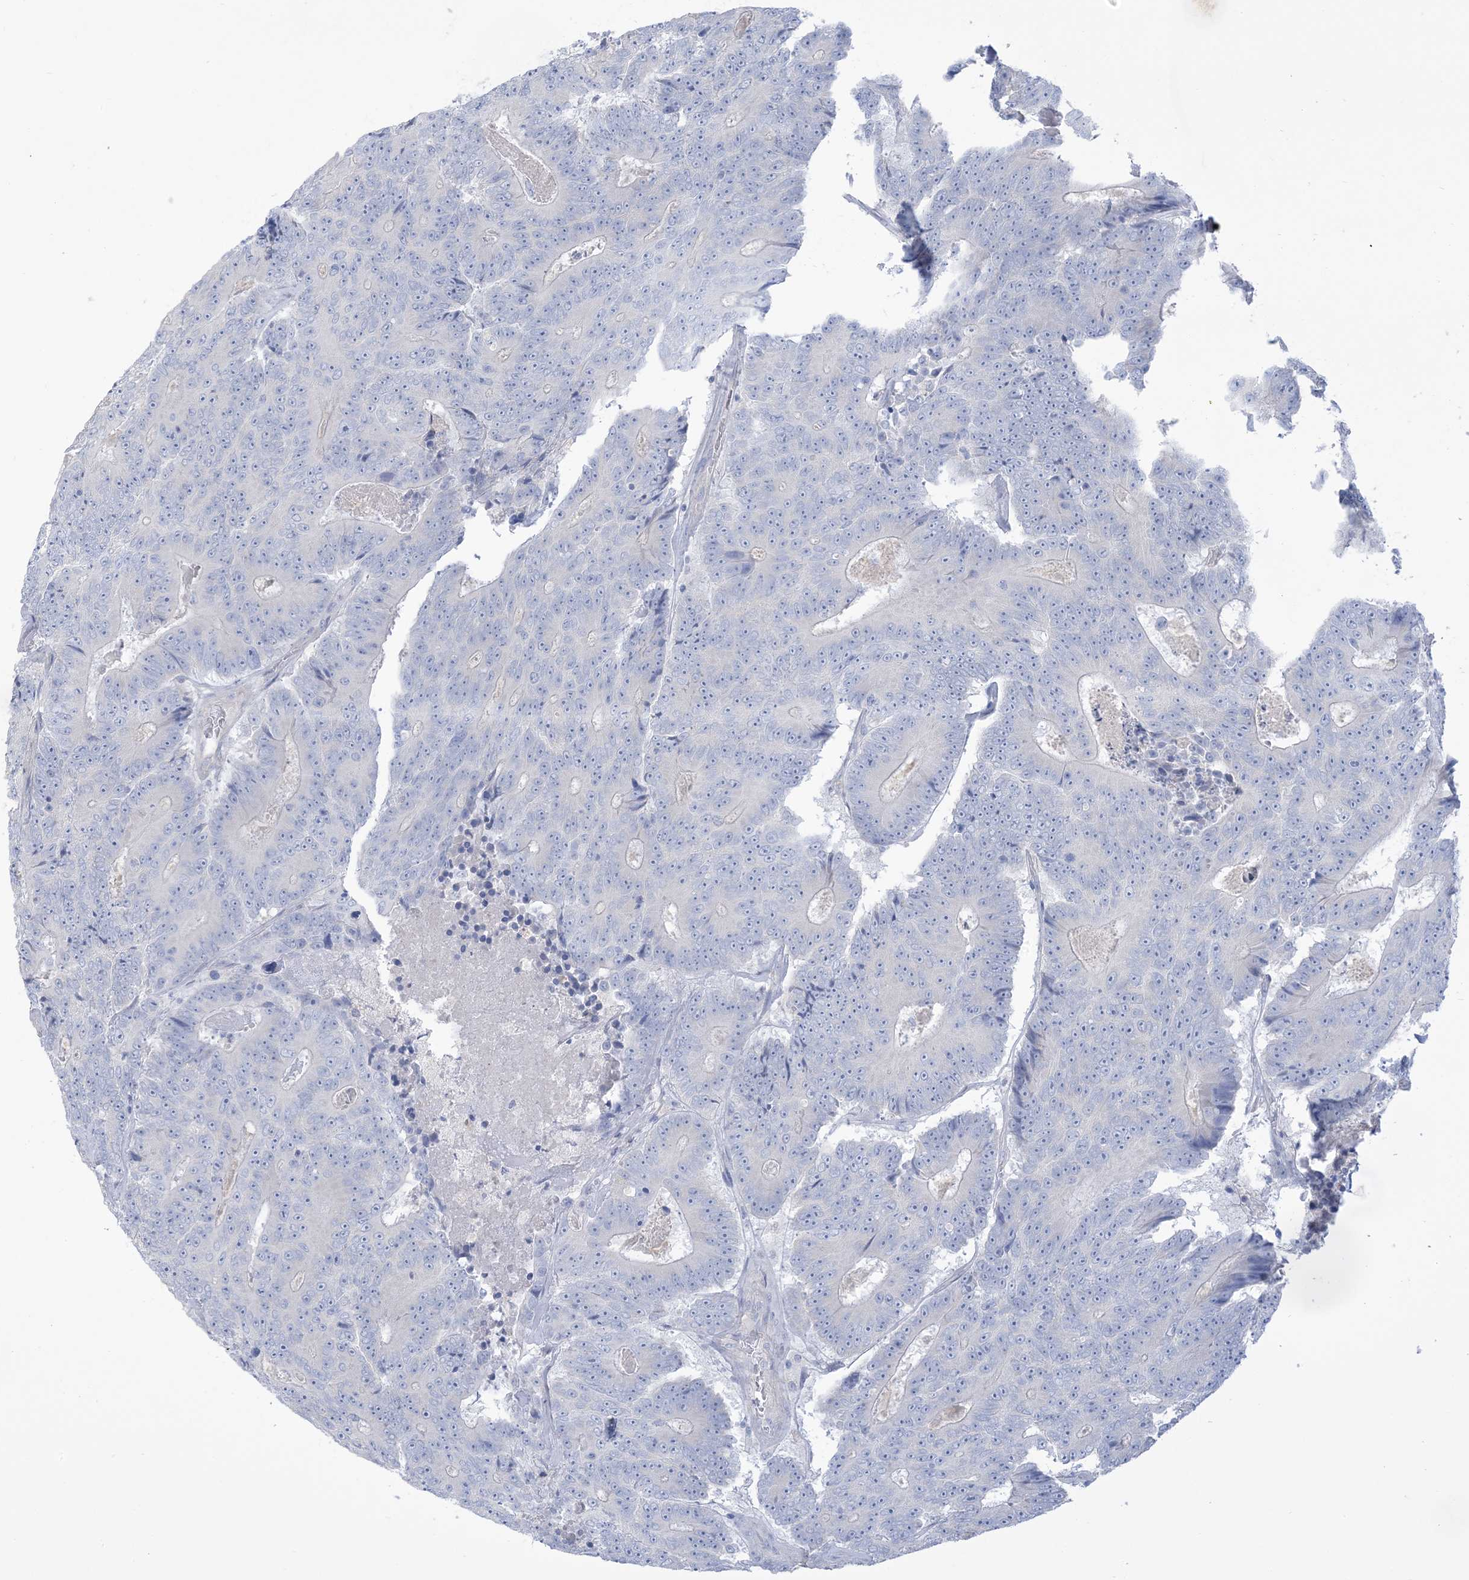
{"staining": {"intensity": "negative", "quantity": "none", "location": "none"}, "tissue": "colorectal cancer", "cell_type": "Tumor cells", "image_type": "cancer", "snomed": [{"axis": "morphology", "description": "Adenocarcinoma, NOS"}, {"axis": "topography", "description": "Colon"}], "caption": "Immunohistochemistry (IHC) photomicrograph of neoplastic tissue: colorectal cancer (adenocarcinoma) stained with DAB shows no significant protein positivity in tumor cells. Nuclei are stained in blue.", "gene": "MTHFD2L", "patient": {"sex": "male", "age": 83}}